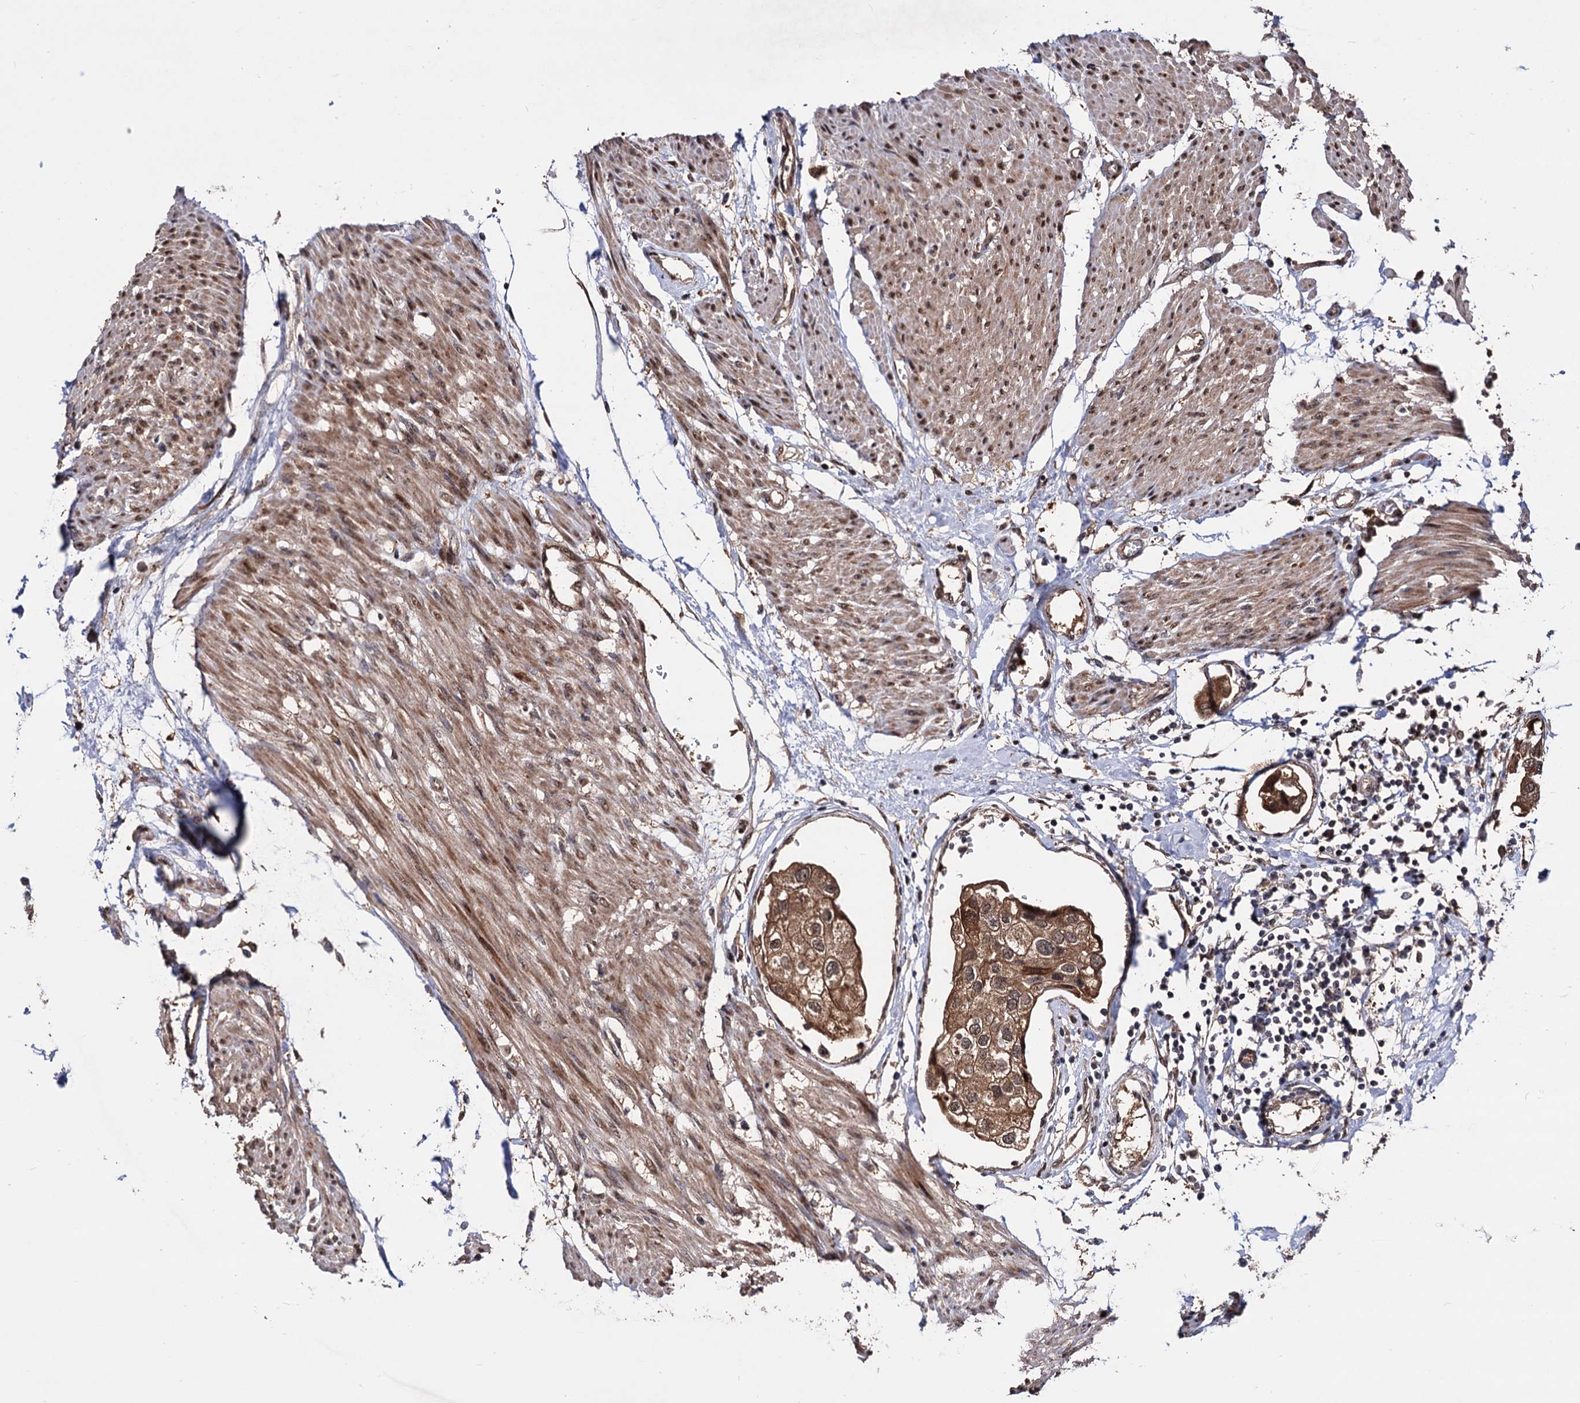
{"staining": {"intensity": "moderate", "quantity": ">75%", "location": "cytoplasmic/membranous,nuclear"}, "tissue": "urothelial cancer", "cell_type": "Tumor cells", "image_type": "cancer", "snomed": [{"axis": "morphology", "description": "Urothelial carcinoma, High grade"}, {"axis": "topography", "description": "Urinary bladder"}], "caption": "A micrograph of human high-grade urothelial carcinoma stained for a protein displays moderate cytoplasmic/membranous and nuclear brown staining in tumor cells.", "gene": "PIGB", "patient": {"sex": "male", "age": 64}}